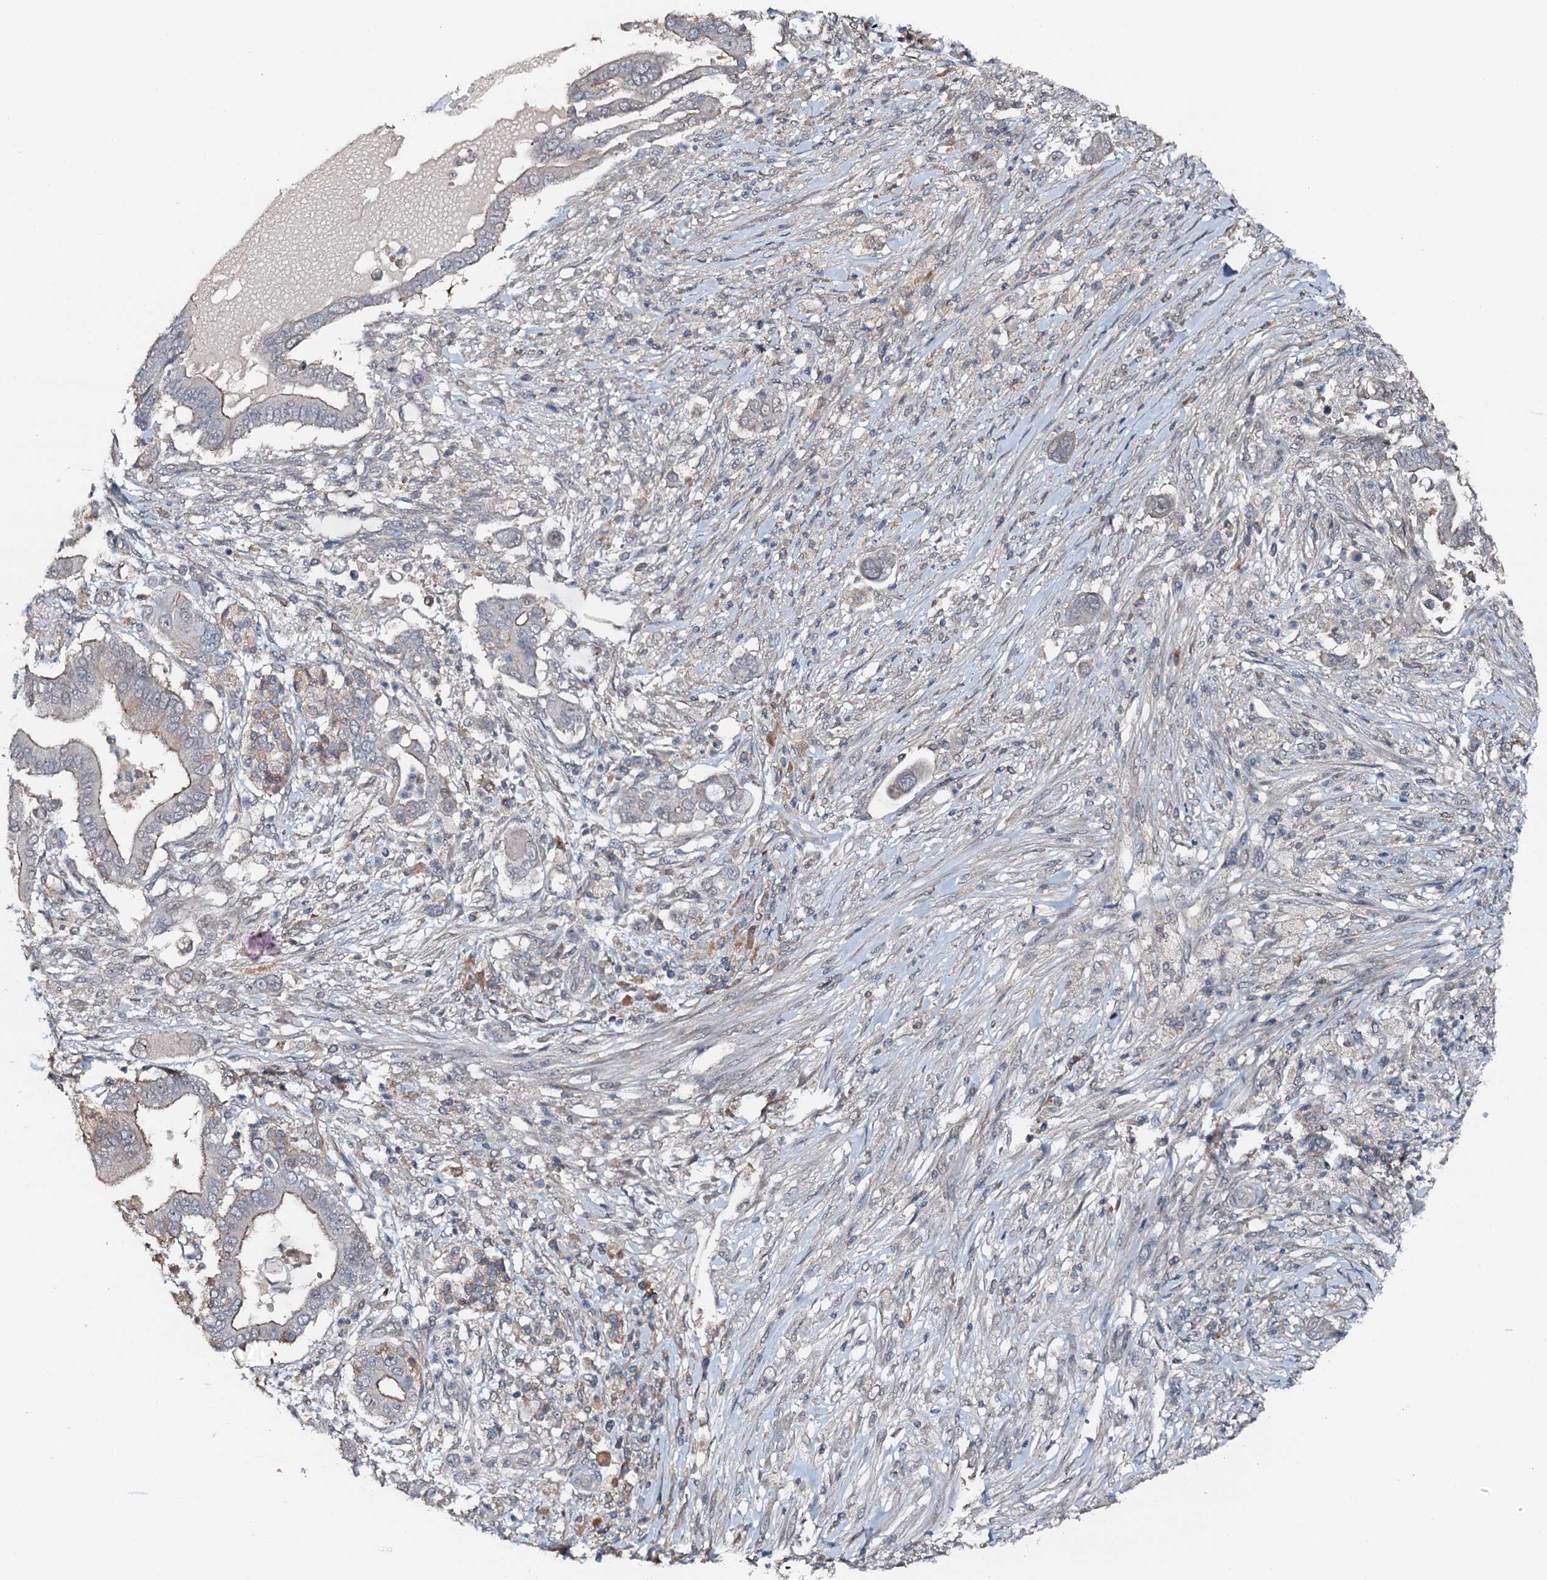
{"staining": {"intensity": "moderate", "quantity": "<25%", "location": "cytoplasmic/membranous"}, "tissue": "pancreatic cancer", "cell_type": "Tumor cells", "image_type": "cancer", "snomed": [{"axis": "morphology", "description": "Adenocarcinoma, NOS"}, {"axis": "topography", "description": "Pancreas"}], "caption": "This micrograph shows immunohistochemistry (IHC) staining of pancreatic adenocarcinoma, with low moderate cytoplasmic/membranous expression in about <25% of tumor cells.", "gene": "FLYWCH1", "patient": {"sex": "male", "age": 68}}